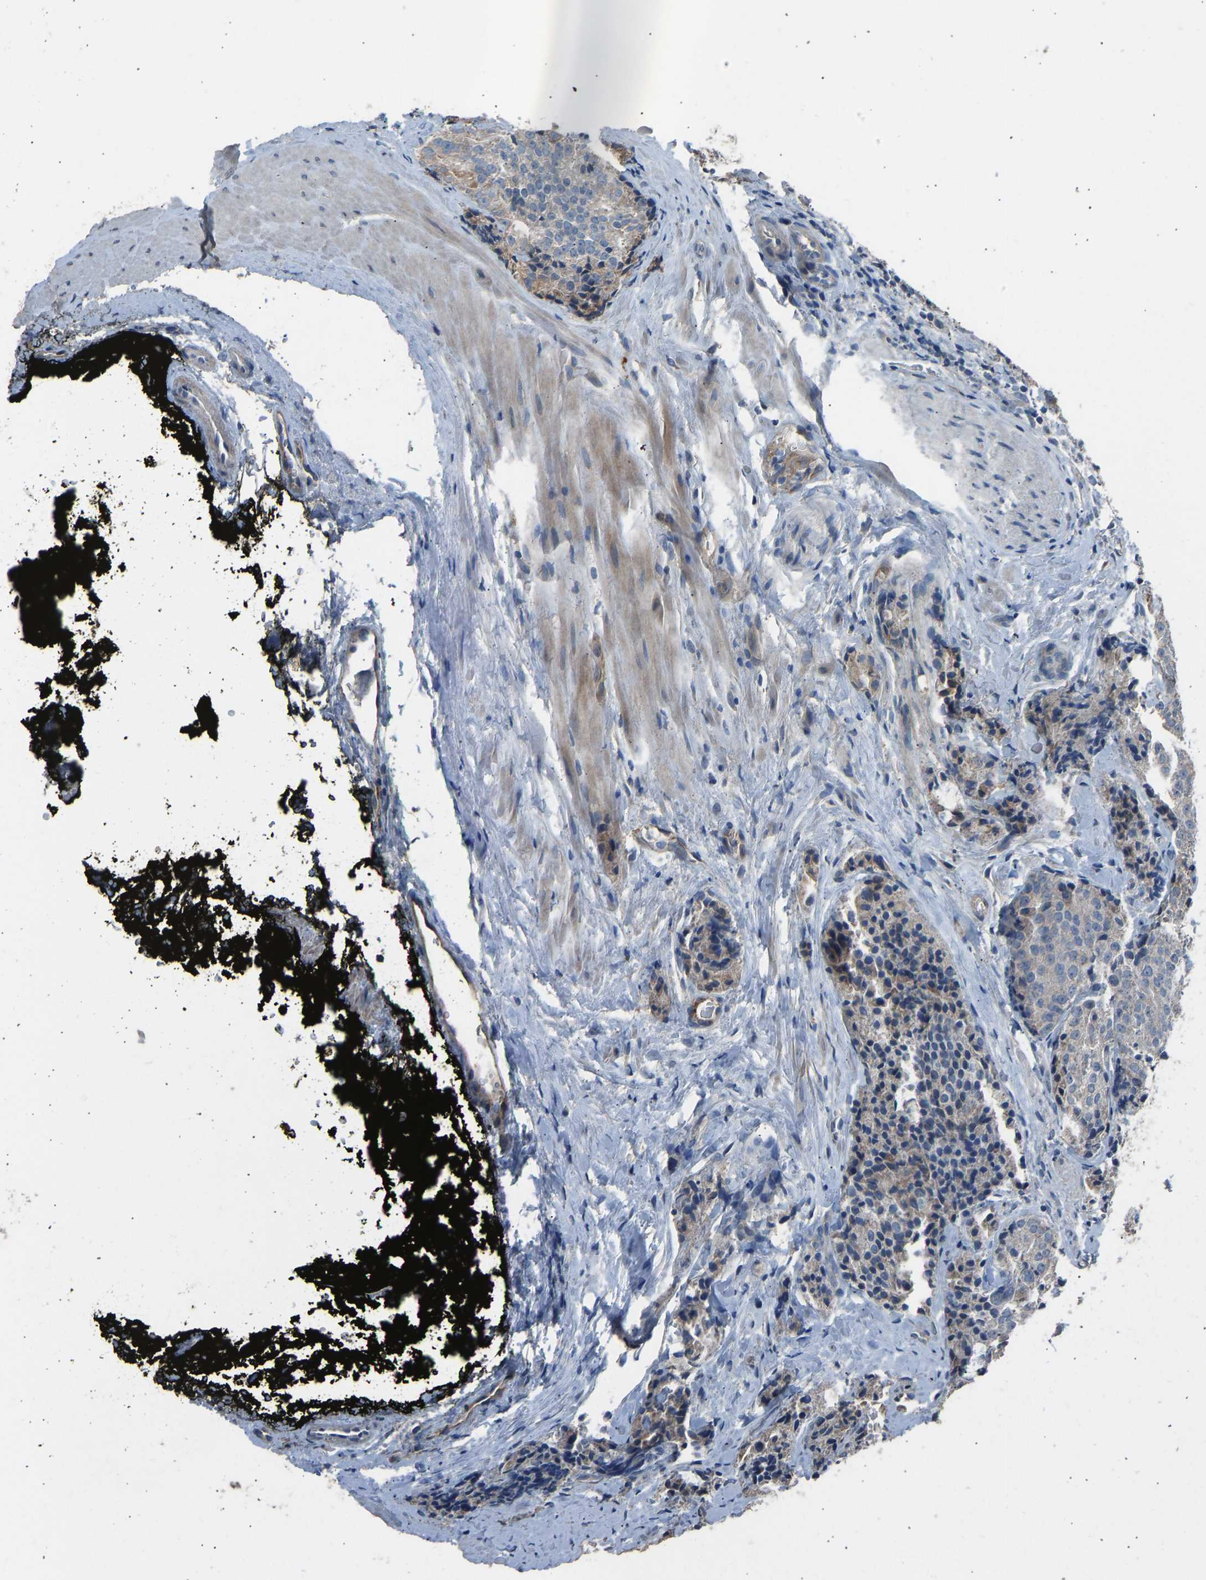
{"staining": {"intensity": "weak", "quantity": ">75%", "location": "cytoplasmic/membranous"}, "tissue": "prostate cancer", "cell_type": "Tumor cells", "image_type": "cancer", "snomed": [{"axis": "morphology", "description": "Adenocarcinoma, High grade"}, {"axis": "topography", "description": "Prostate"}], "caption": "This photomicrograph demonstrates immunohistochemistry staining of human high-grade adenocarcinoma (prostate), with low weak cytoplasmic/membranous staining in approximately >75% of tumor cells.", "gene": "TGFBR3", "patient": {"sex": "male", "age": 61}}